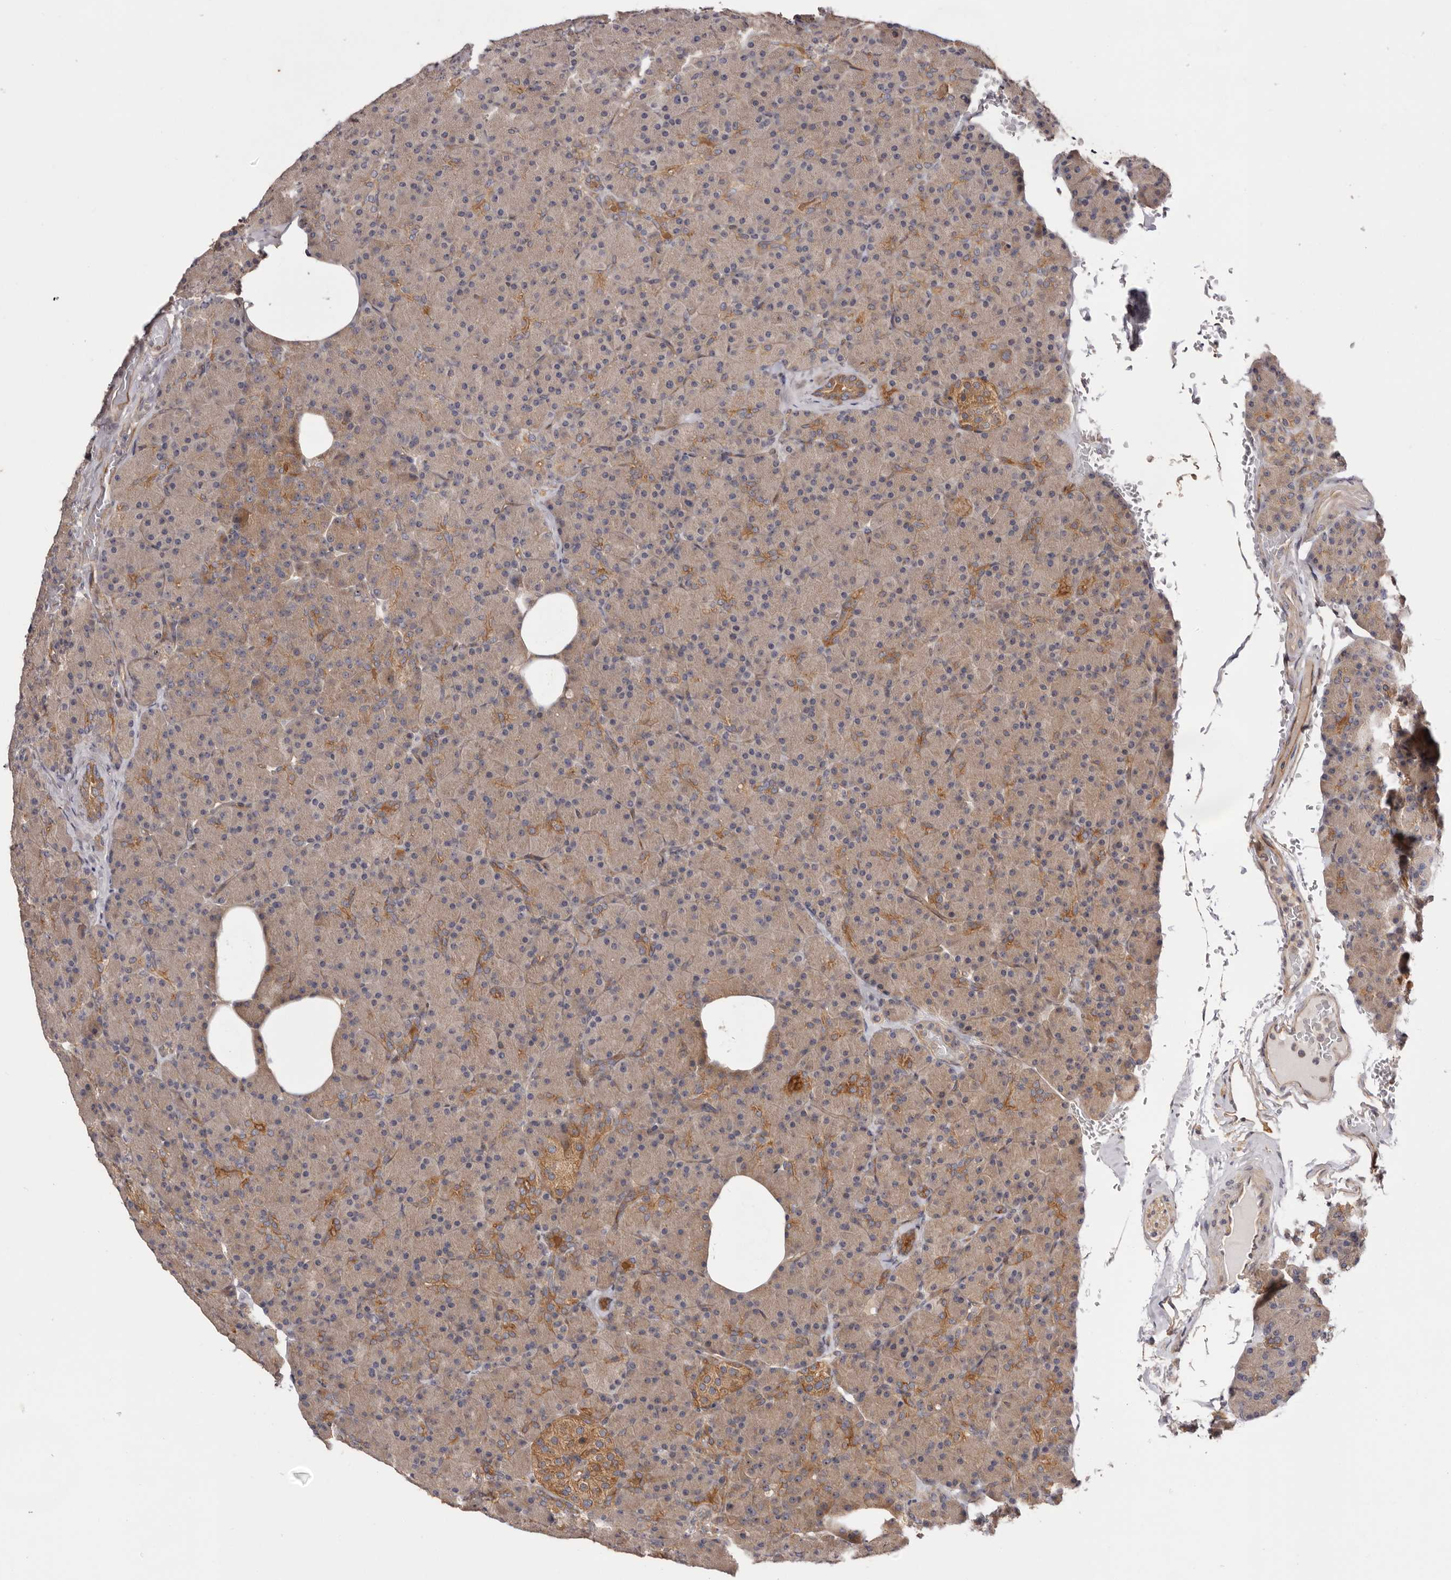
{"staining": {"intensity": "moderate", "quantity": "25%-75%", "location": "cytoplasmic/membranous,nuclear"}, "tissue": "pancreas", "cell_type": "Exocrine glandular cells", "image_type": "normal", "snomed": [{"axis": "morphology", "description": "Normal tissue, NOS"}, {"axis": "topography", "description": "Pancreas"}], "caption": "Approximately 25%-75% of exocrine glandular cells in normal pancreas show moderate cytoplasmic/membranous,nuclear protein expression as visualized by brown immunohistochemical staining.", "gene": "PANK4", "patient": {"sex": "female", "age": 43}}